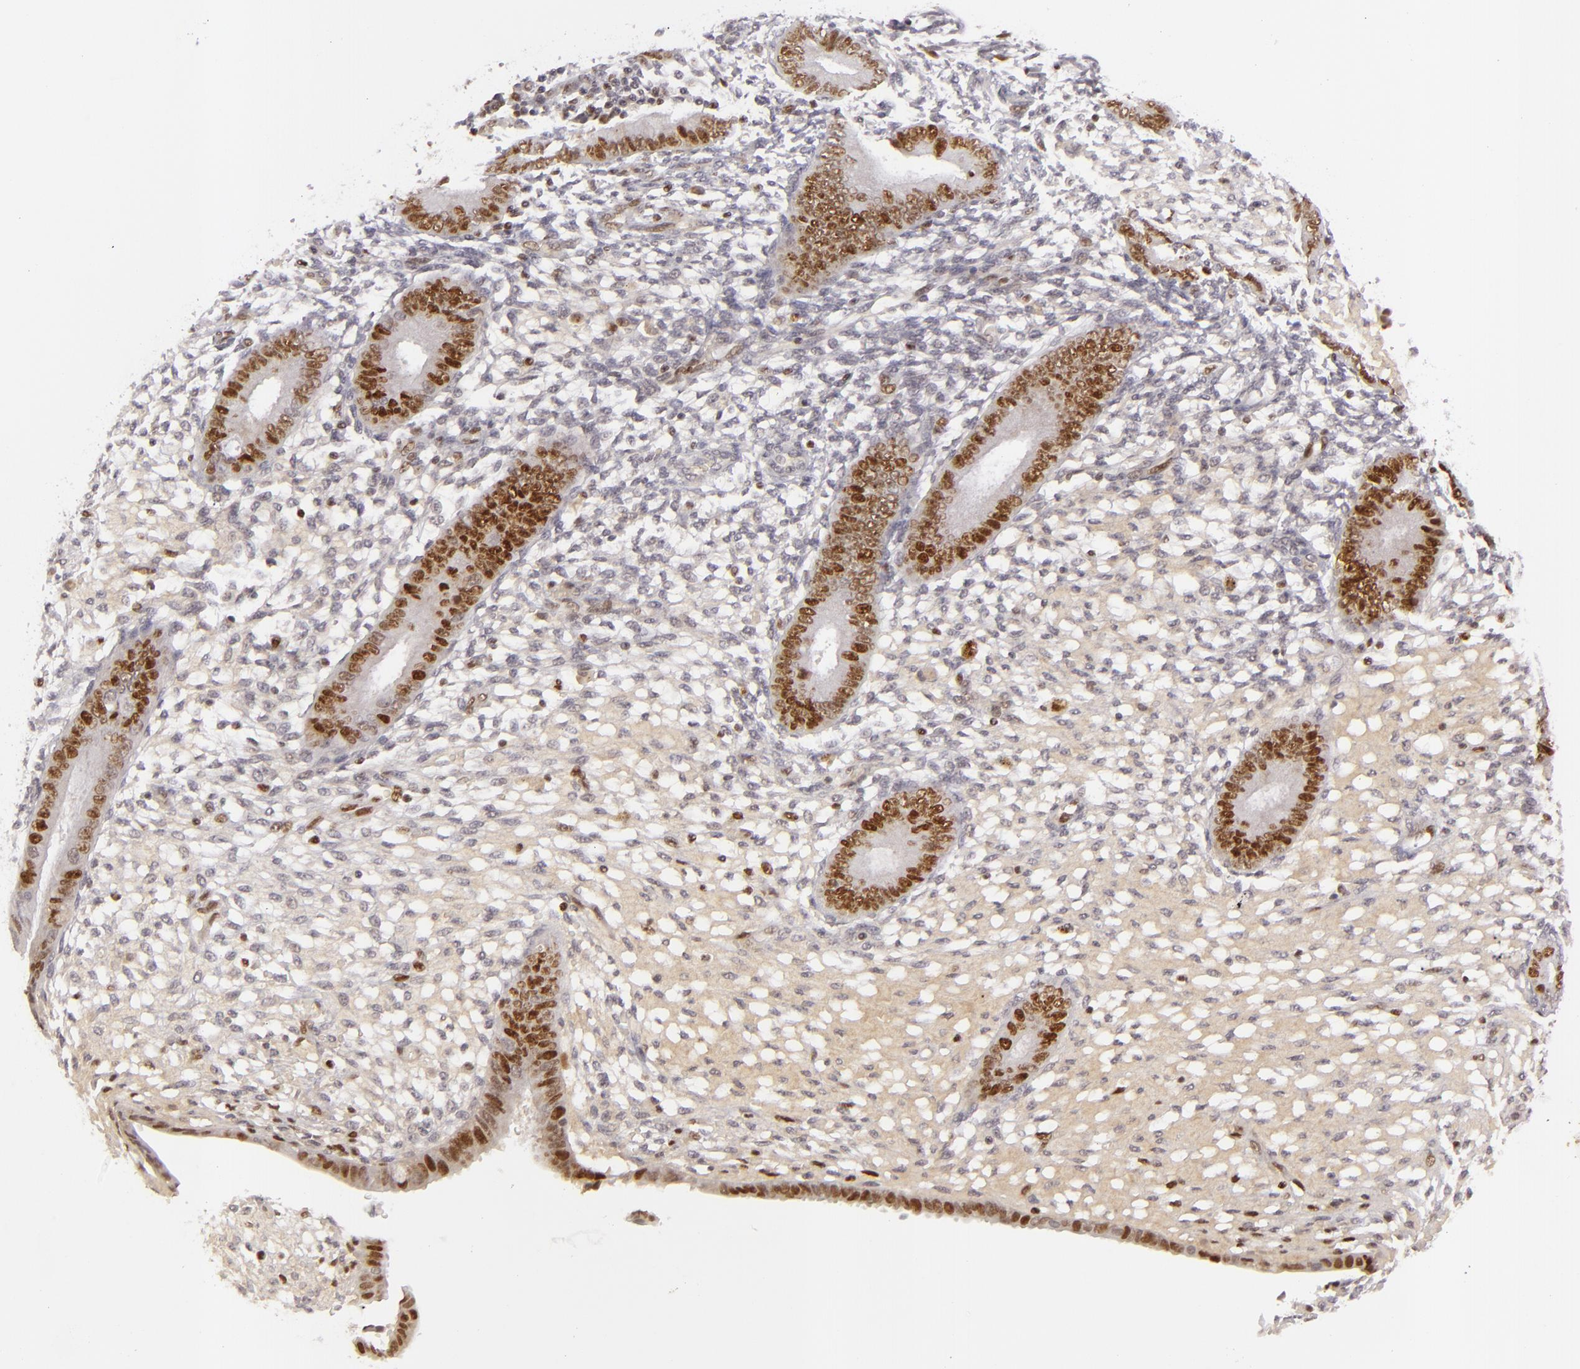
{"staining": {"intensity": "negative", "quantity": "none", "location": "none"}, "tissue": "endometrium", "cell_type": "Cells in endometrial stroma", "image_type": "normal", "snomed": [{"axis": "morphology", "description": "Normal tissue, NOS"}, {"axis": "topography", "description": "Endometrium"}], "caption": "The histopathology image shows no significant expression in cells in endometrial stroma of endometrium.", "gene": "FEN1", "patient": {"sex": "female", "age": 42}}